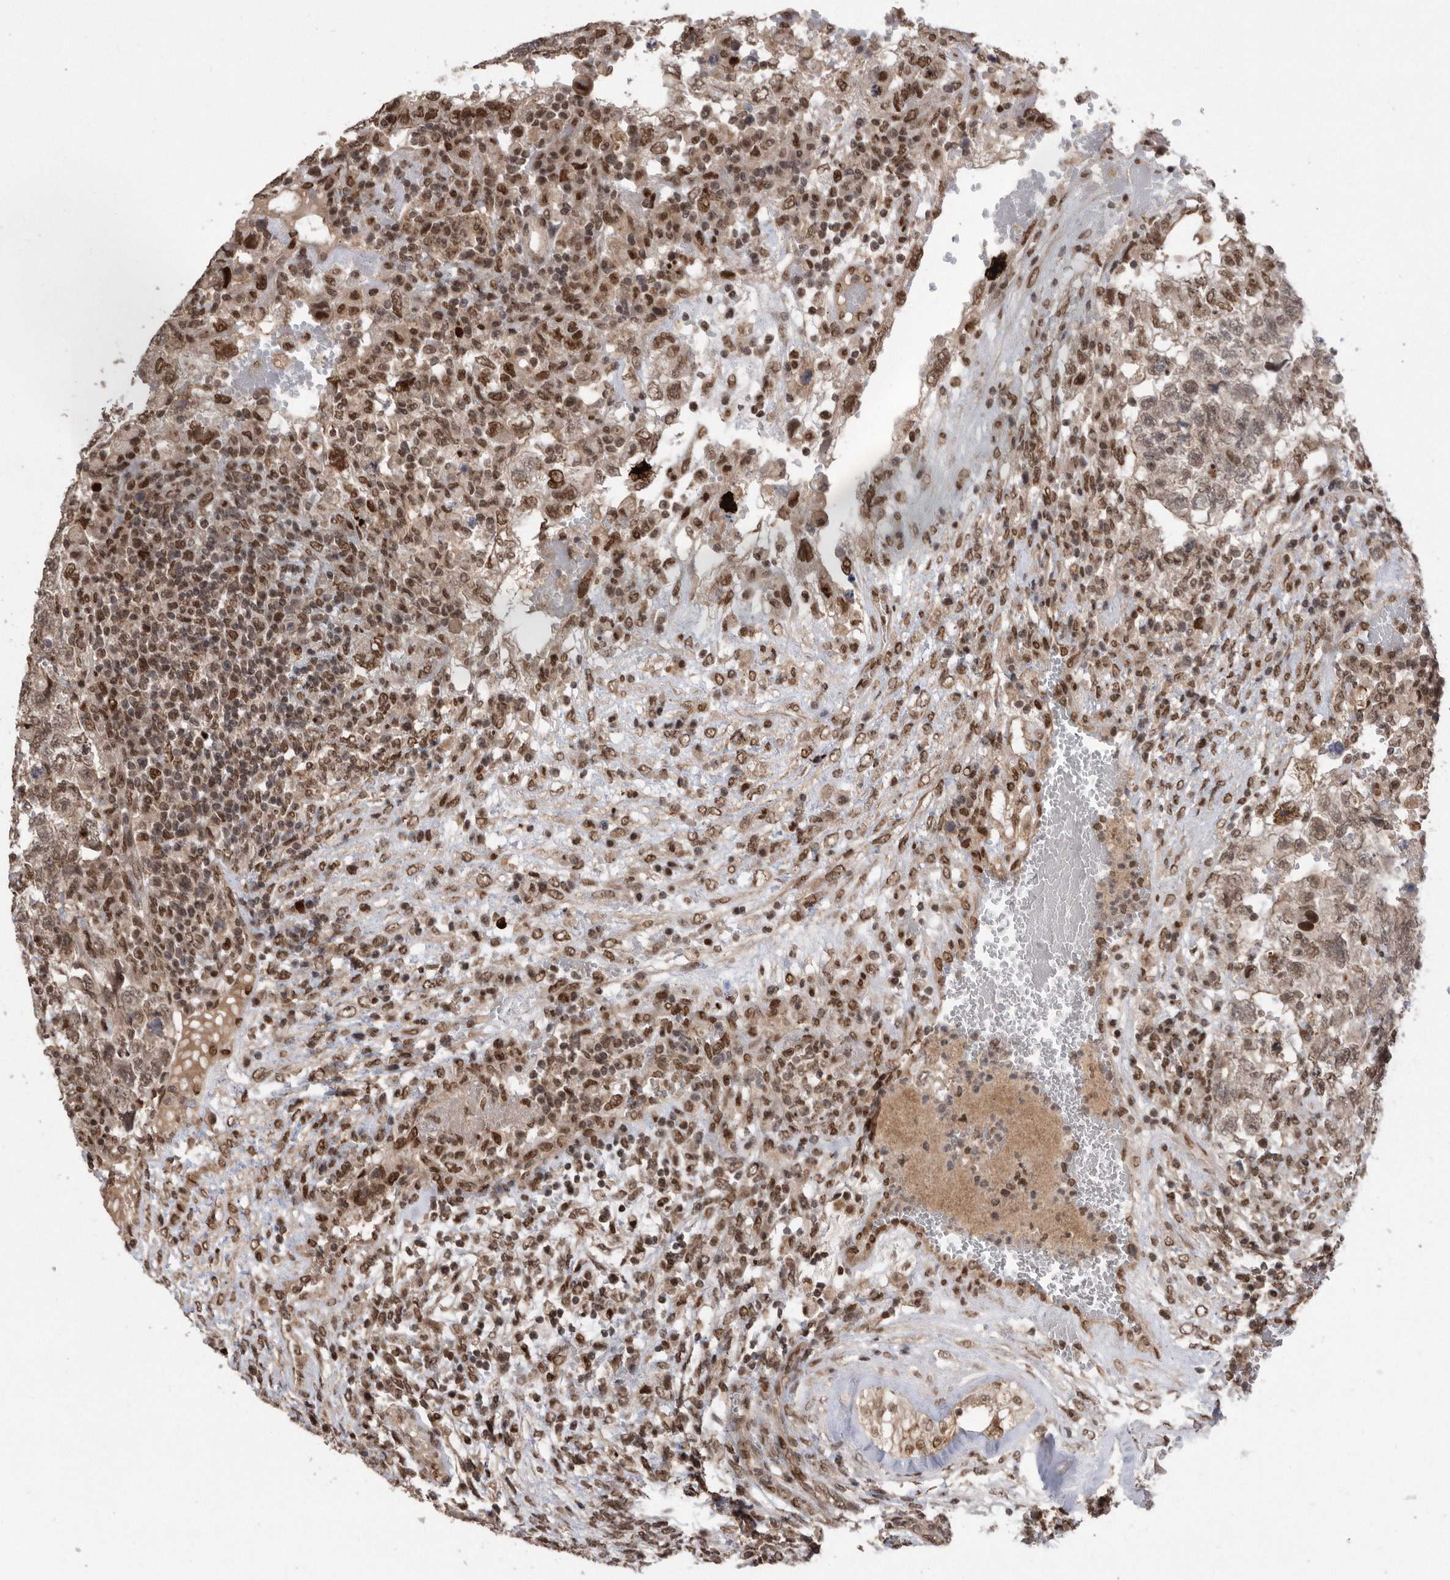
{"staining": {"intensity": "moderate", "quantity": ">75%", "location": "nuclear"}, "tissue": "testis cancer", "cell_type": "Tumor cells", "image_type": "cancer", "snomed": [{"axis": "morphology", "description": "Carcinoma, Embryonal, NOS"}, {"axis": "topography", "description": "Testis"}], "caption": "A micrograph of testis cancer stained for a protein exhibits moderate nuclear brown staining in tumor cells.", "gene": "TDRD3", "patient": {"sex": "male", "age": 36}}